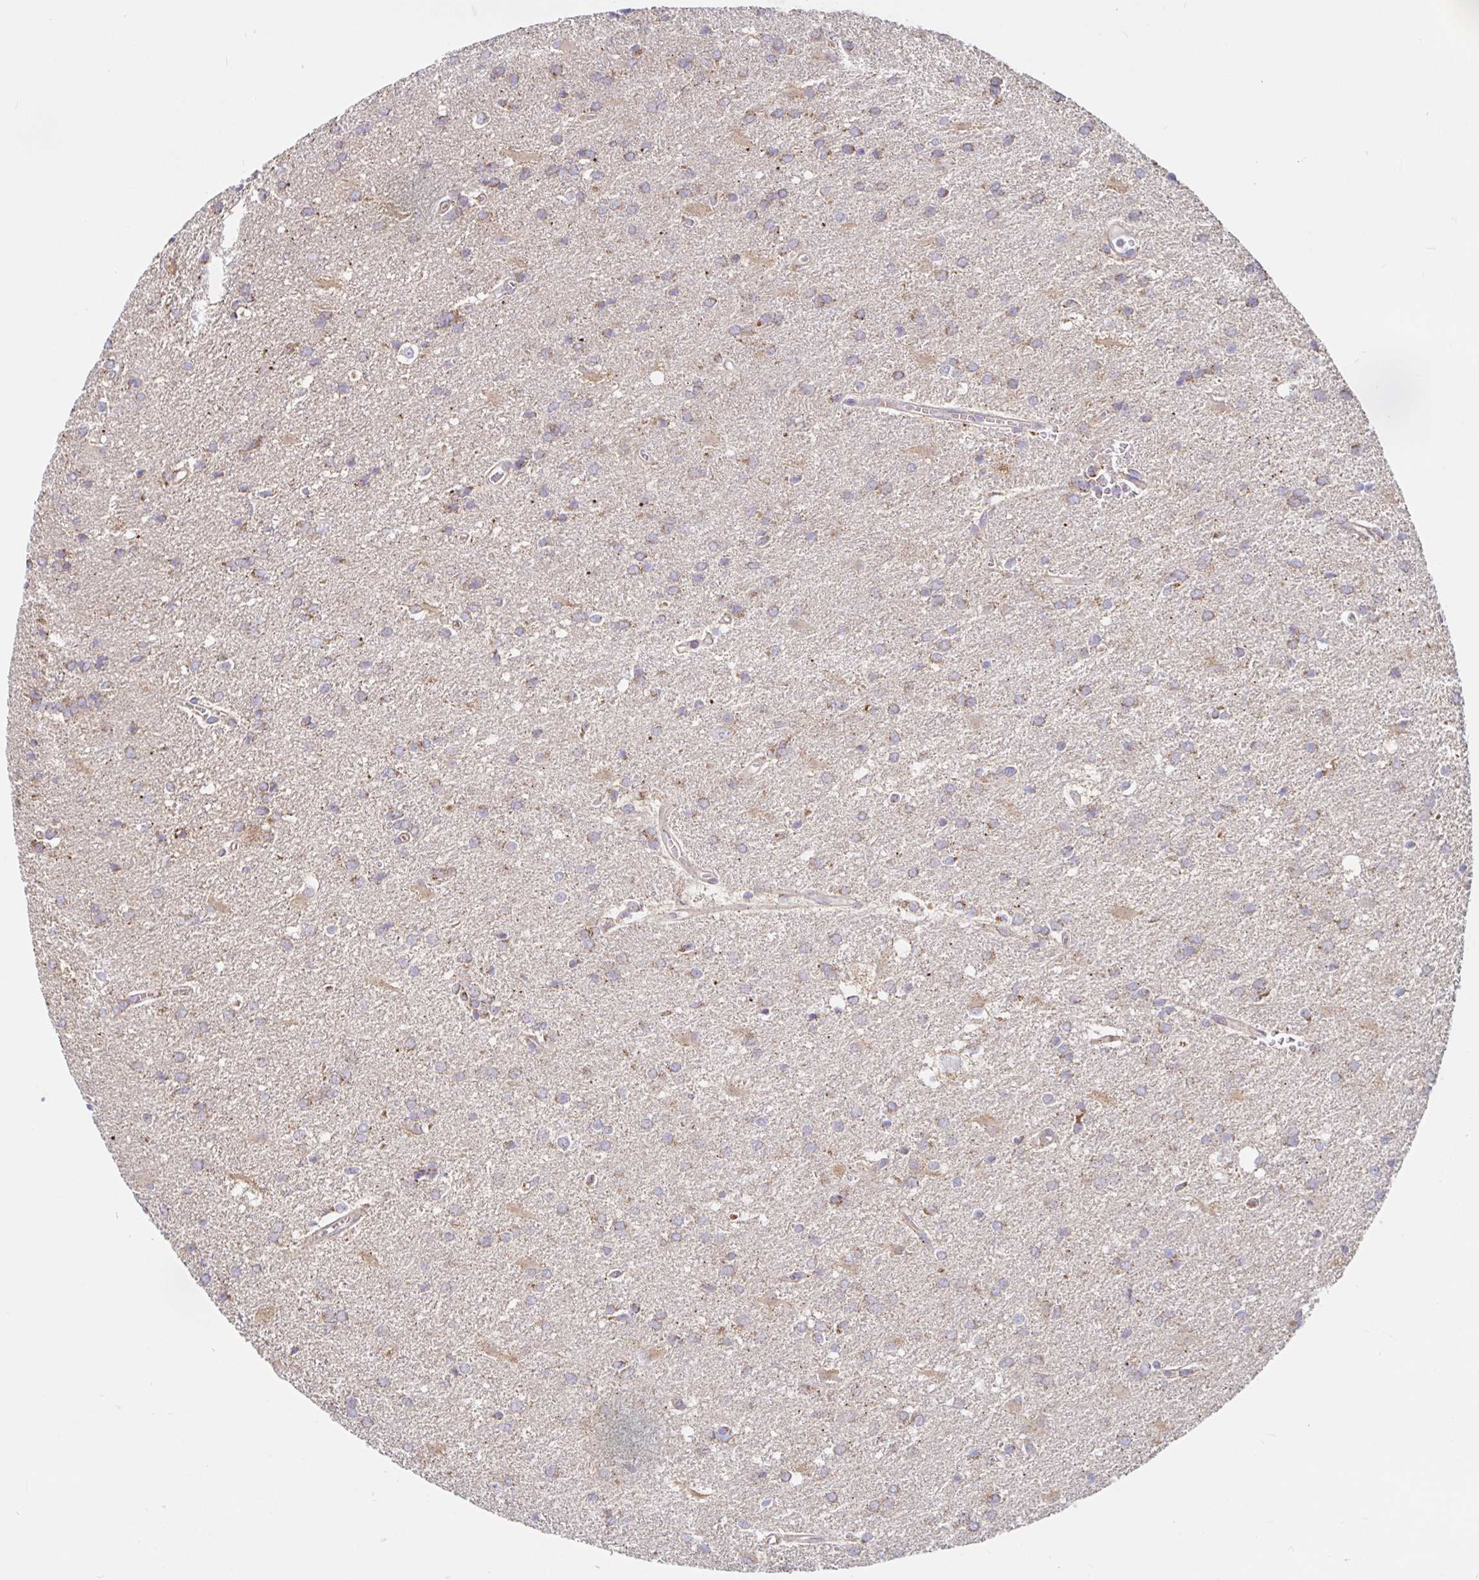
{"staining": {"intensity": "weak", "quantity": "<25%", "location": "cytoplasmic/membranous"}, "tissue": "glioma", "cell_type": "Tumor cells", "image_type": "cancer", "snomed": [{"axis": "morphology", "description": "Glioma, malignant, Low grade"}, {"axis": "topography", "description": "Brain"}], "caption": "An immunohistochemistry micrograph of glioma is shown. There is no staining in tumor cells of glioma.", "gene": "PRDX3", "patient": {"sex": "male", "age": 66}}